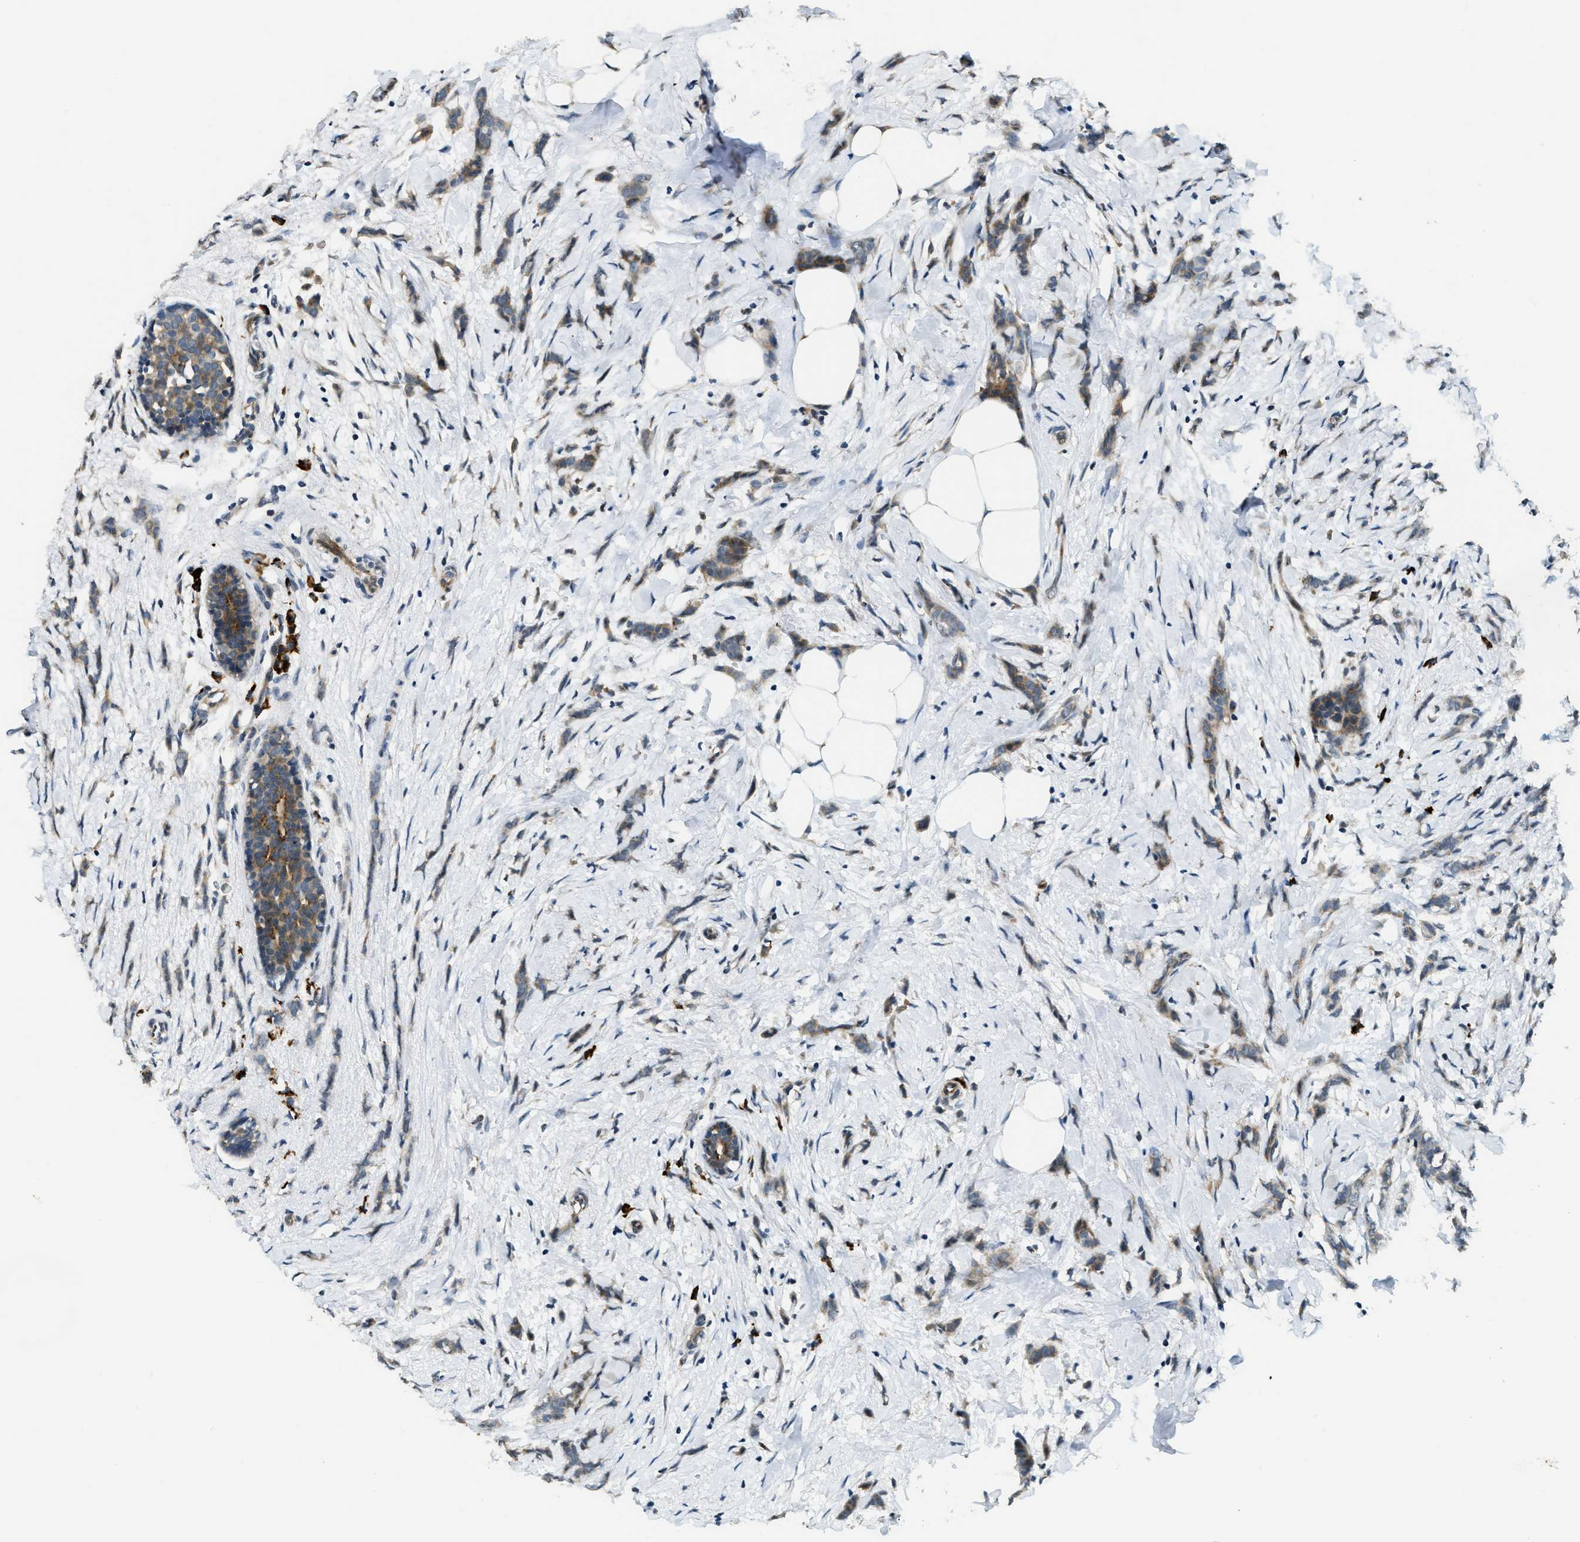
{"staining": {"intensity": "moderate", "quantity": "25%-75%", "location": "cytoplasmic/membranous"}, "tissue": "breast cancer", "cell_type": "Tumor cells", "image_type": "cancer", "snomed": [{"axis": "morphology", "description": "Lobular carcinoma, in situ"}, {"axis": "morphology", "description": "Lobular carcinoma"}, {"axis": "topography", "description": "Breast"}], "caption": "Human lobular carcinoma (breast) stained with a brown dye exhibits moderate cytoplasmic/membranous positive expression in approximately 25%-75% of tumor cells.", "gene": "HERC2", "patient": {"sex": "female", "age": 41}}